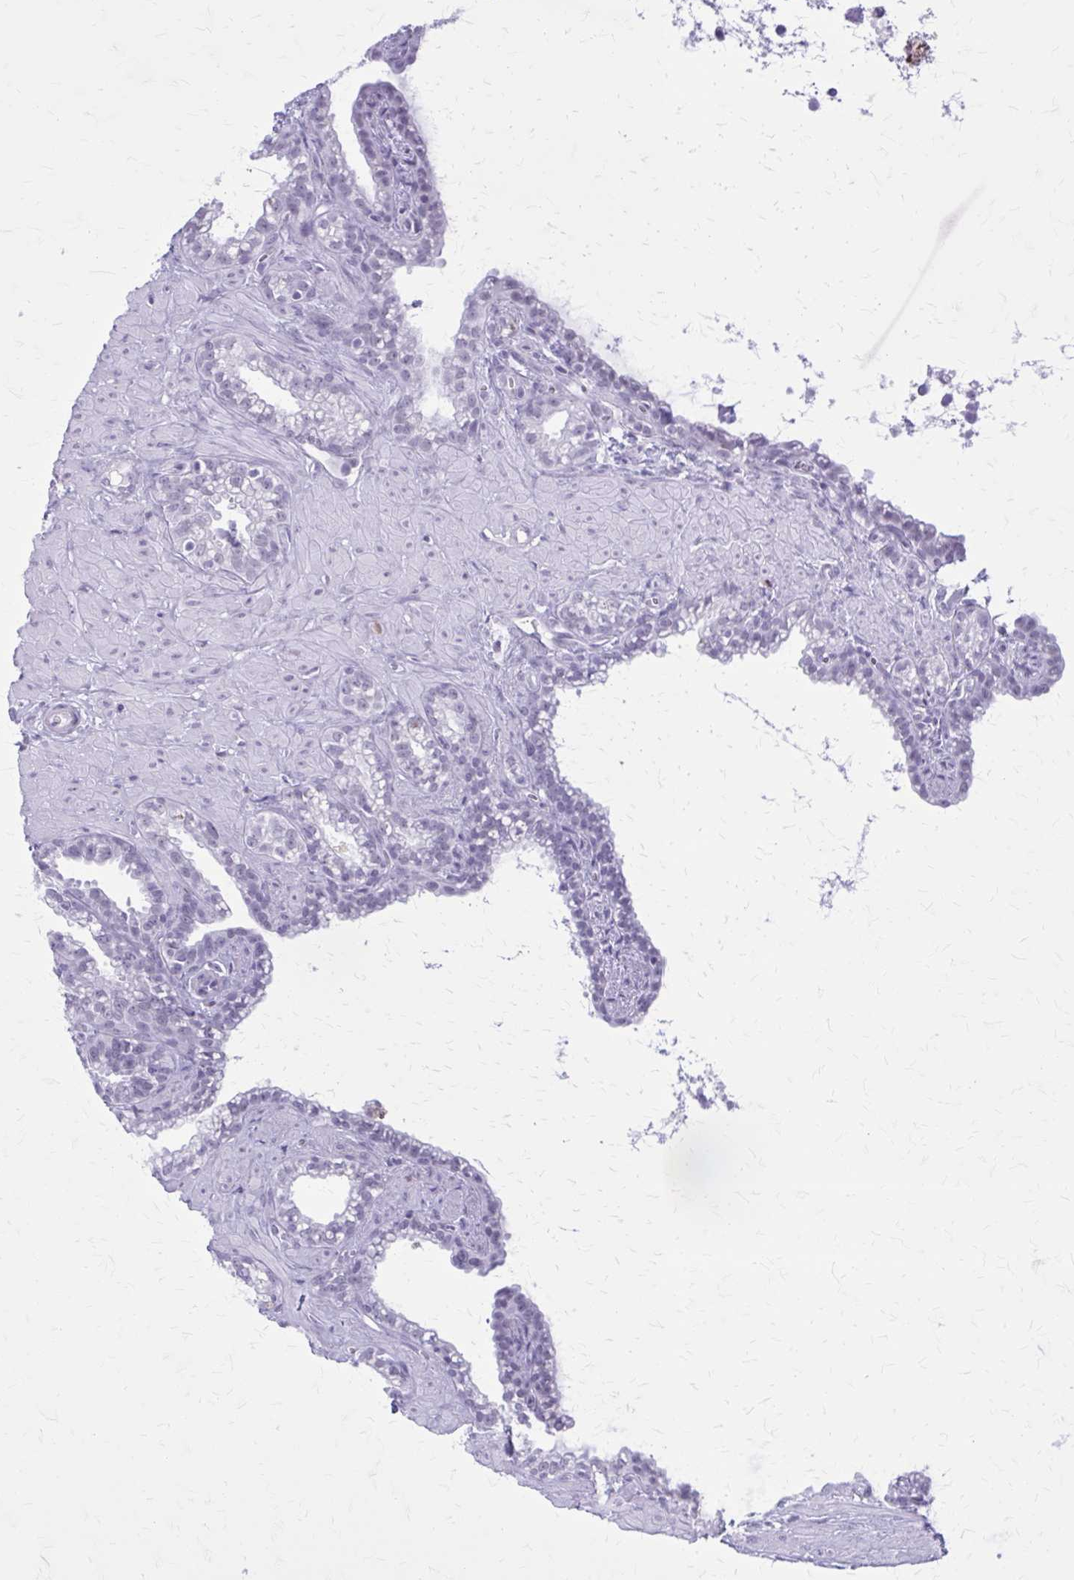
{"staining": {"intensity": "negative", "quantity": "none", "location": "none"}, "tissue": "seminal vesicle", "cell_type": "Glandular cells", "image_type": "normal", "snomed": [{"axis": "morphology", "description": "Normal tissue, NOS"}, {"axis": "topography", "description": "Seminal veicle"}], "caption": "Immunohistochemistry (IHC) of benign seminal vesicle demonstrates no expression in glandular cells. Nuclei are stained in blue.", "gene": "GAD1", "patient": {"sex": "male", "age": 76}}